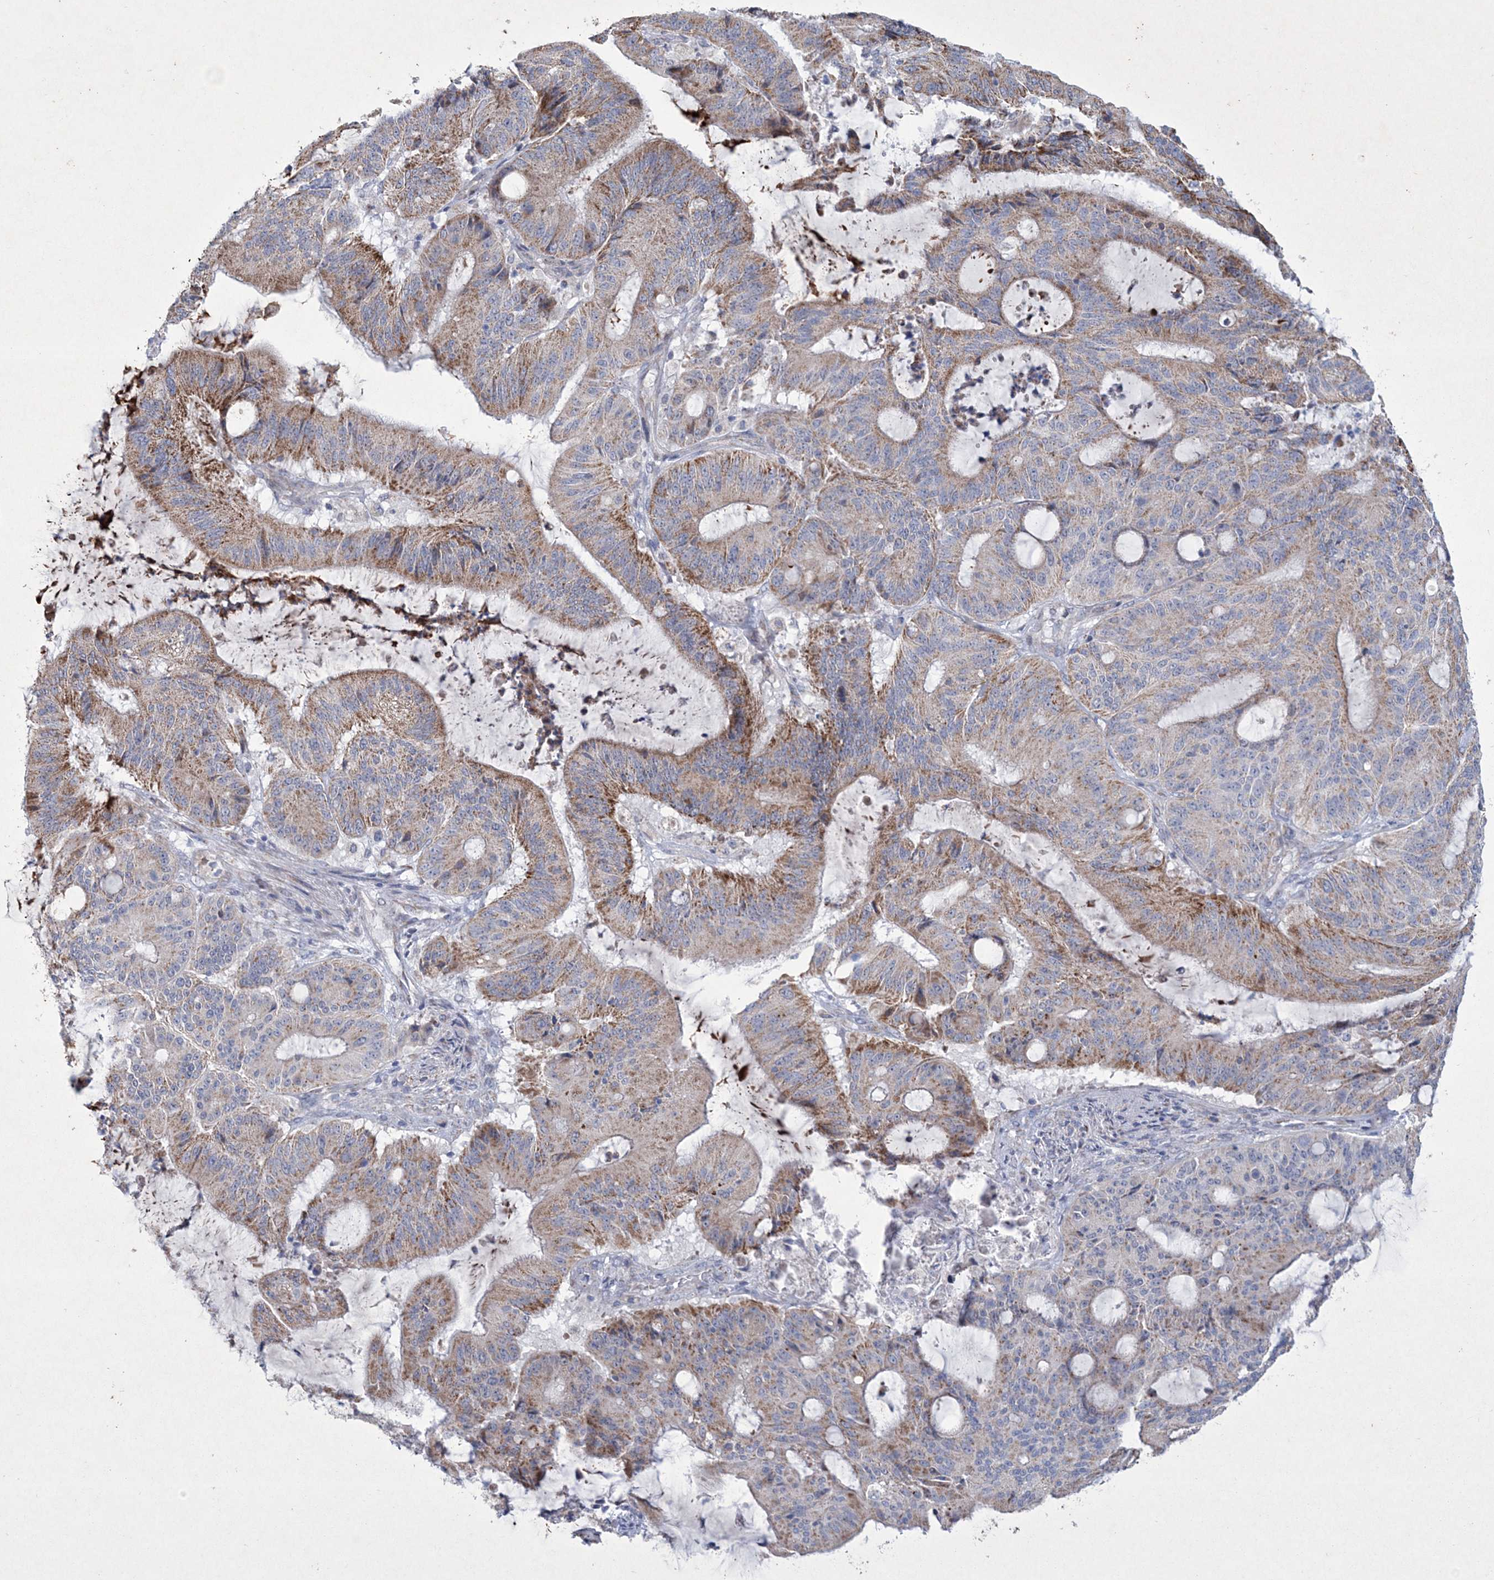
{"staining": {"intensity": "moderate", "quantity": ">75%", "location": "cytoplasmic/membranous"}, "tissue": "liver cancer", "cell_type": "Tumor cells", "image_type": "cancer", "snomed": [{"axis": "morphology", "description": "Normal tissue, NOS"}, {"axis": "morphology", "description": "Cholangiocarcinoma"}, {"axis": "topography", "description": "Liver"}, {"axis": "topography", "description": "Peripheral nerve tissue"}], "caption": "This photomicrograph exhibits immunohistochemistry staining of liver cholangiocarcinoma, with medium moderate cytoplasmic/membranous expression in approximately >75% of tumor cells.", "gene": "CES4A", "patient": {"sex": "female", "age": 73}}